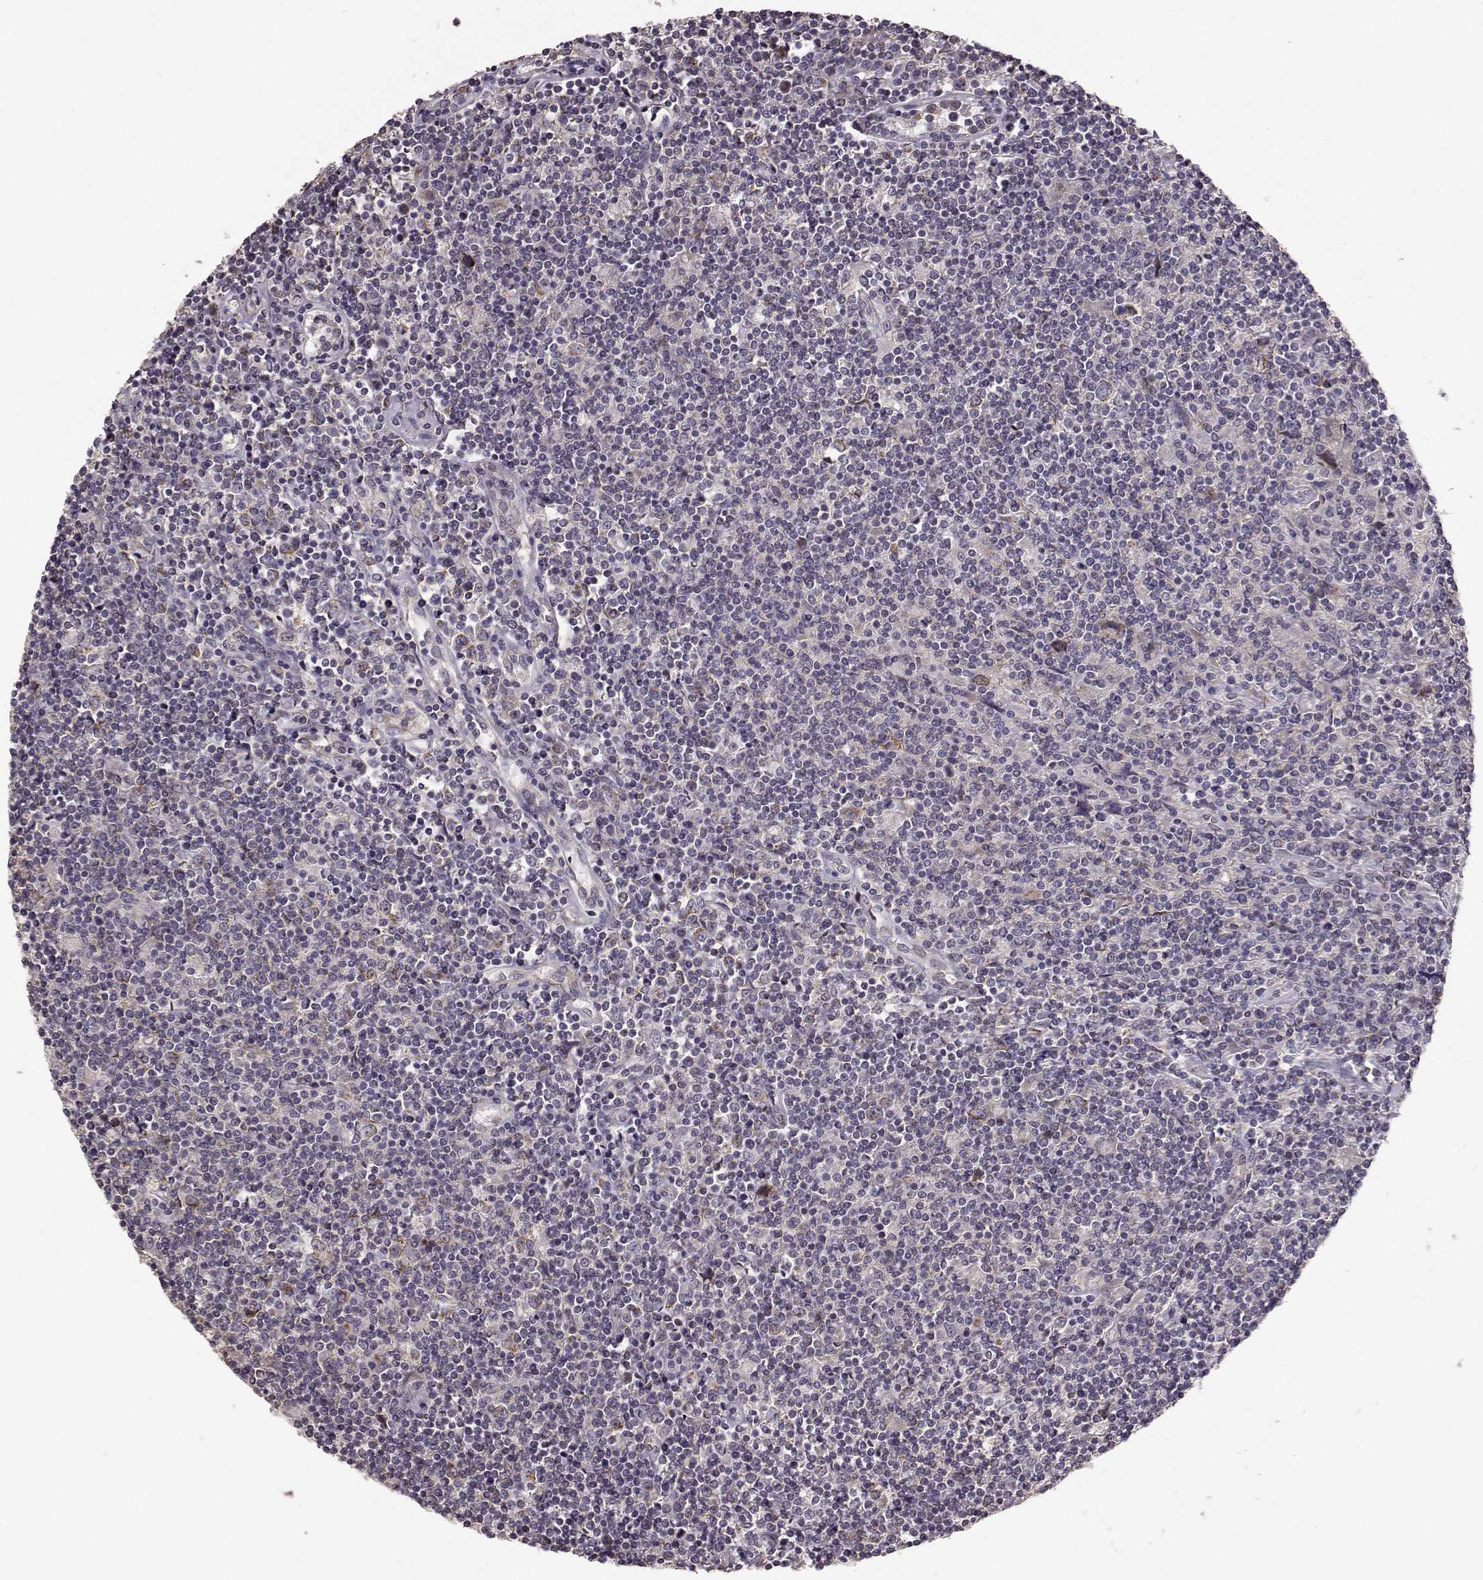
{"staining": {"intensity": "weak", "quantity": ">75%", "location": "cytoplasmic/membranous"}, "tissue": "lymphoma", "cell_type": "Tumor cells", "image_type": "cancer", "snomed": [{"axis": "morphology", "description": "Hodgkin's disease, NOS"}, {"axis": "topography", "description": "Lymph node"}], "caption": "This photomicrograph reveals lymphoma stained with immunohistochemistry to label a protein in brown. The cytoplasmic/membranous of tumor cells show weak positivity for the protein. Nuclei are counter-stained blue.", "gene": "ERBB3", "patient": {"sex": "male", "age": 40}}